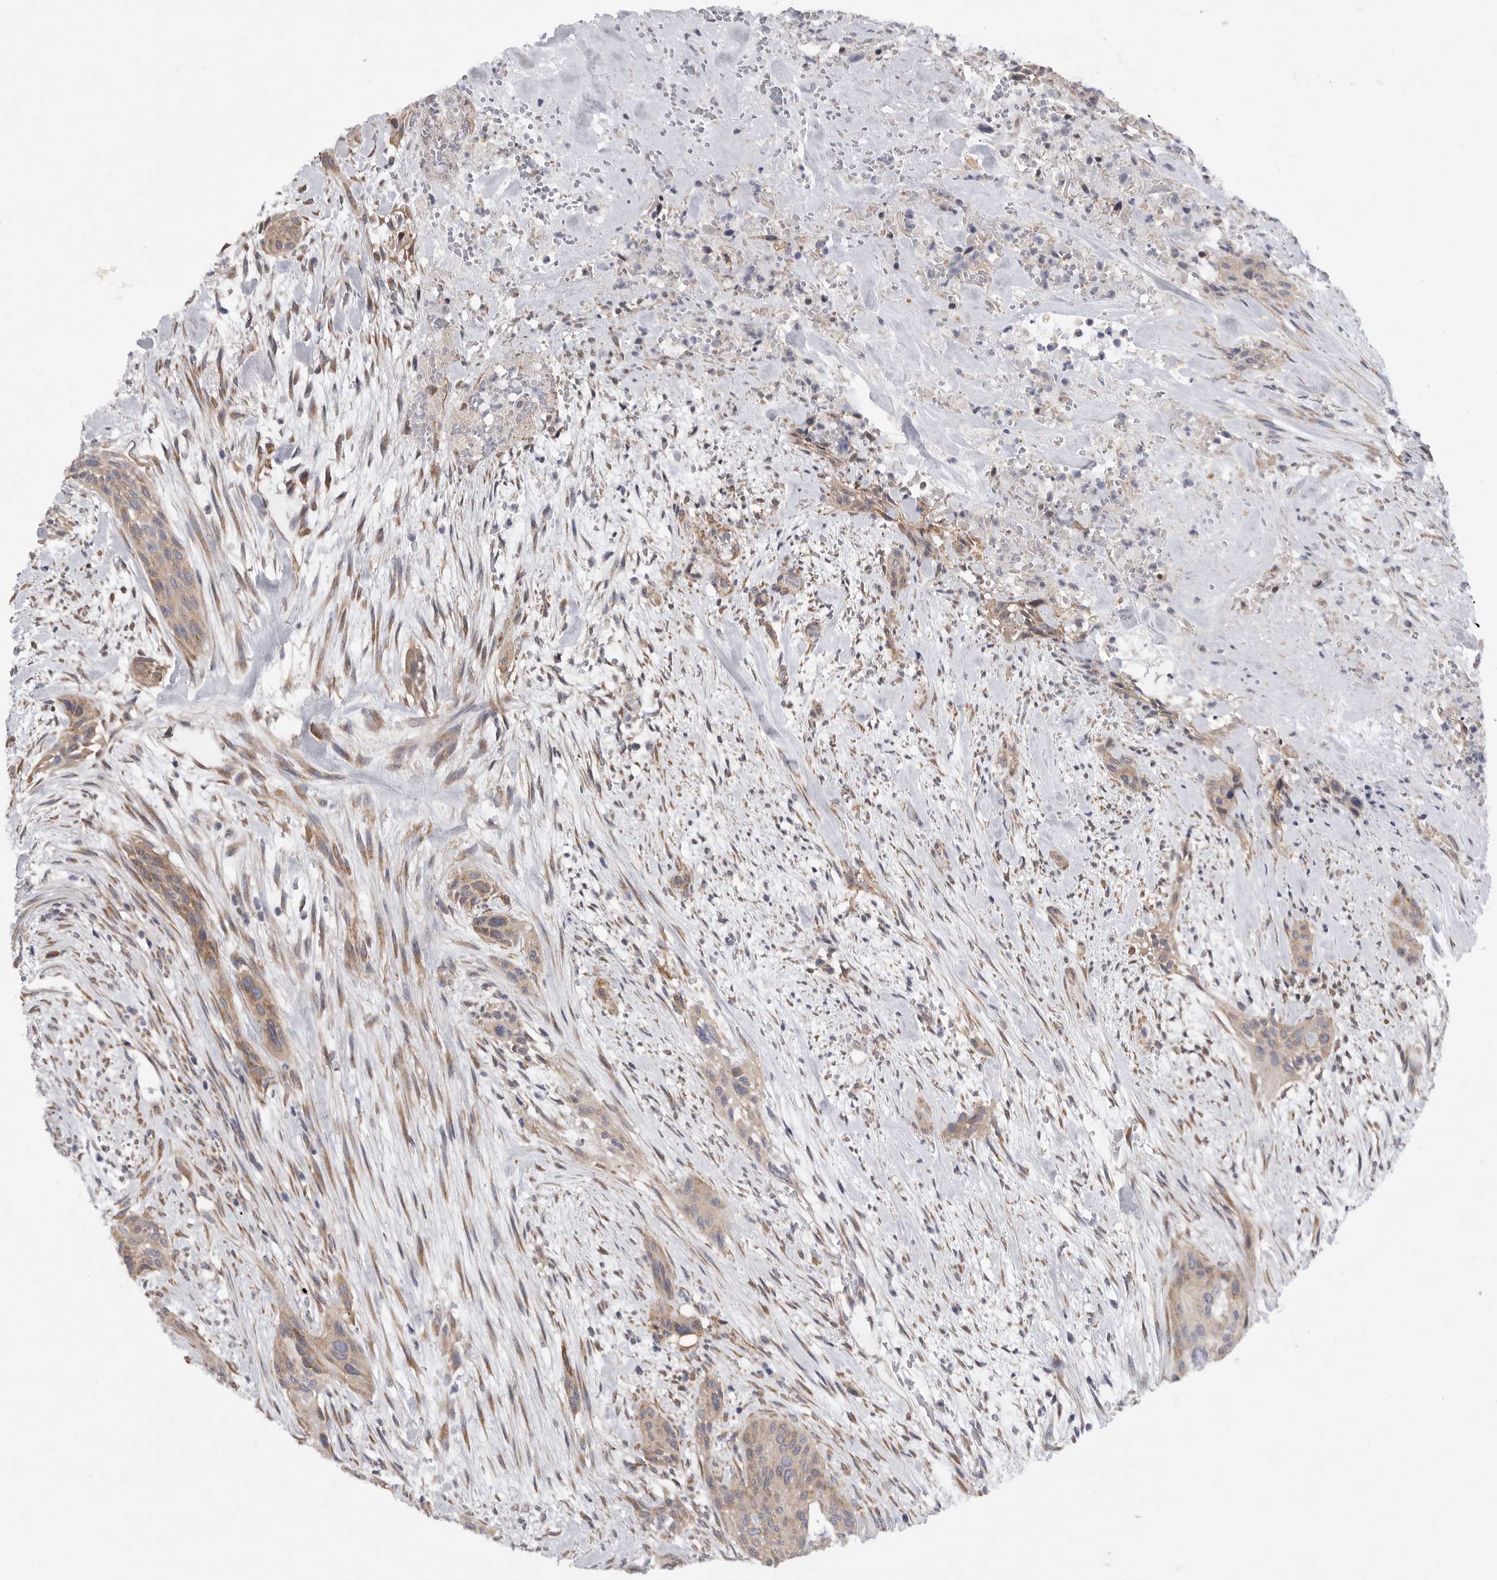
{"staining": {"intensity": "weak", "quantity": ">75%", "location": "cytoplasmic/membranous"}, "tissue": "urothelial cancer", "cell_type": "Tumor cells", "image_type": "cancer", "snomed": [{"axis": "morphology", "description": "Urothelial carcinoma, High grade"}, {"axis": "topography", "description": "Urinary bladder"}], "caption": "Urothelial carcinoma (high-grade) was stained to show a protein in brown. There is low levels of weak cytoplasmic/membranous staining in about >75% of tumor cells.", "gene": "FBXO43", "patient": {"sex": "male", "age": 35}}